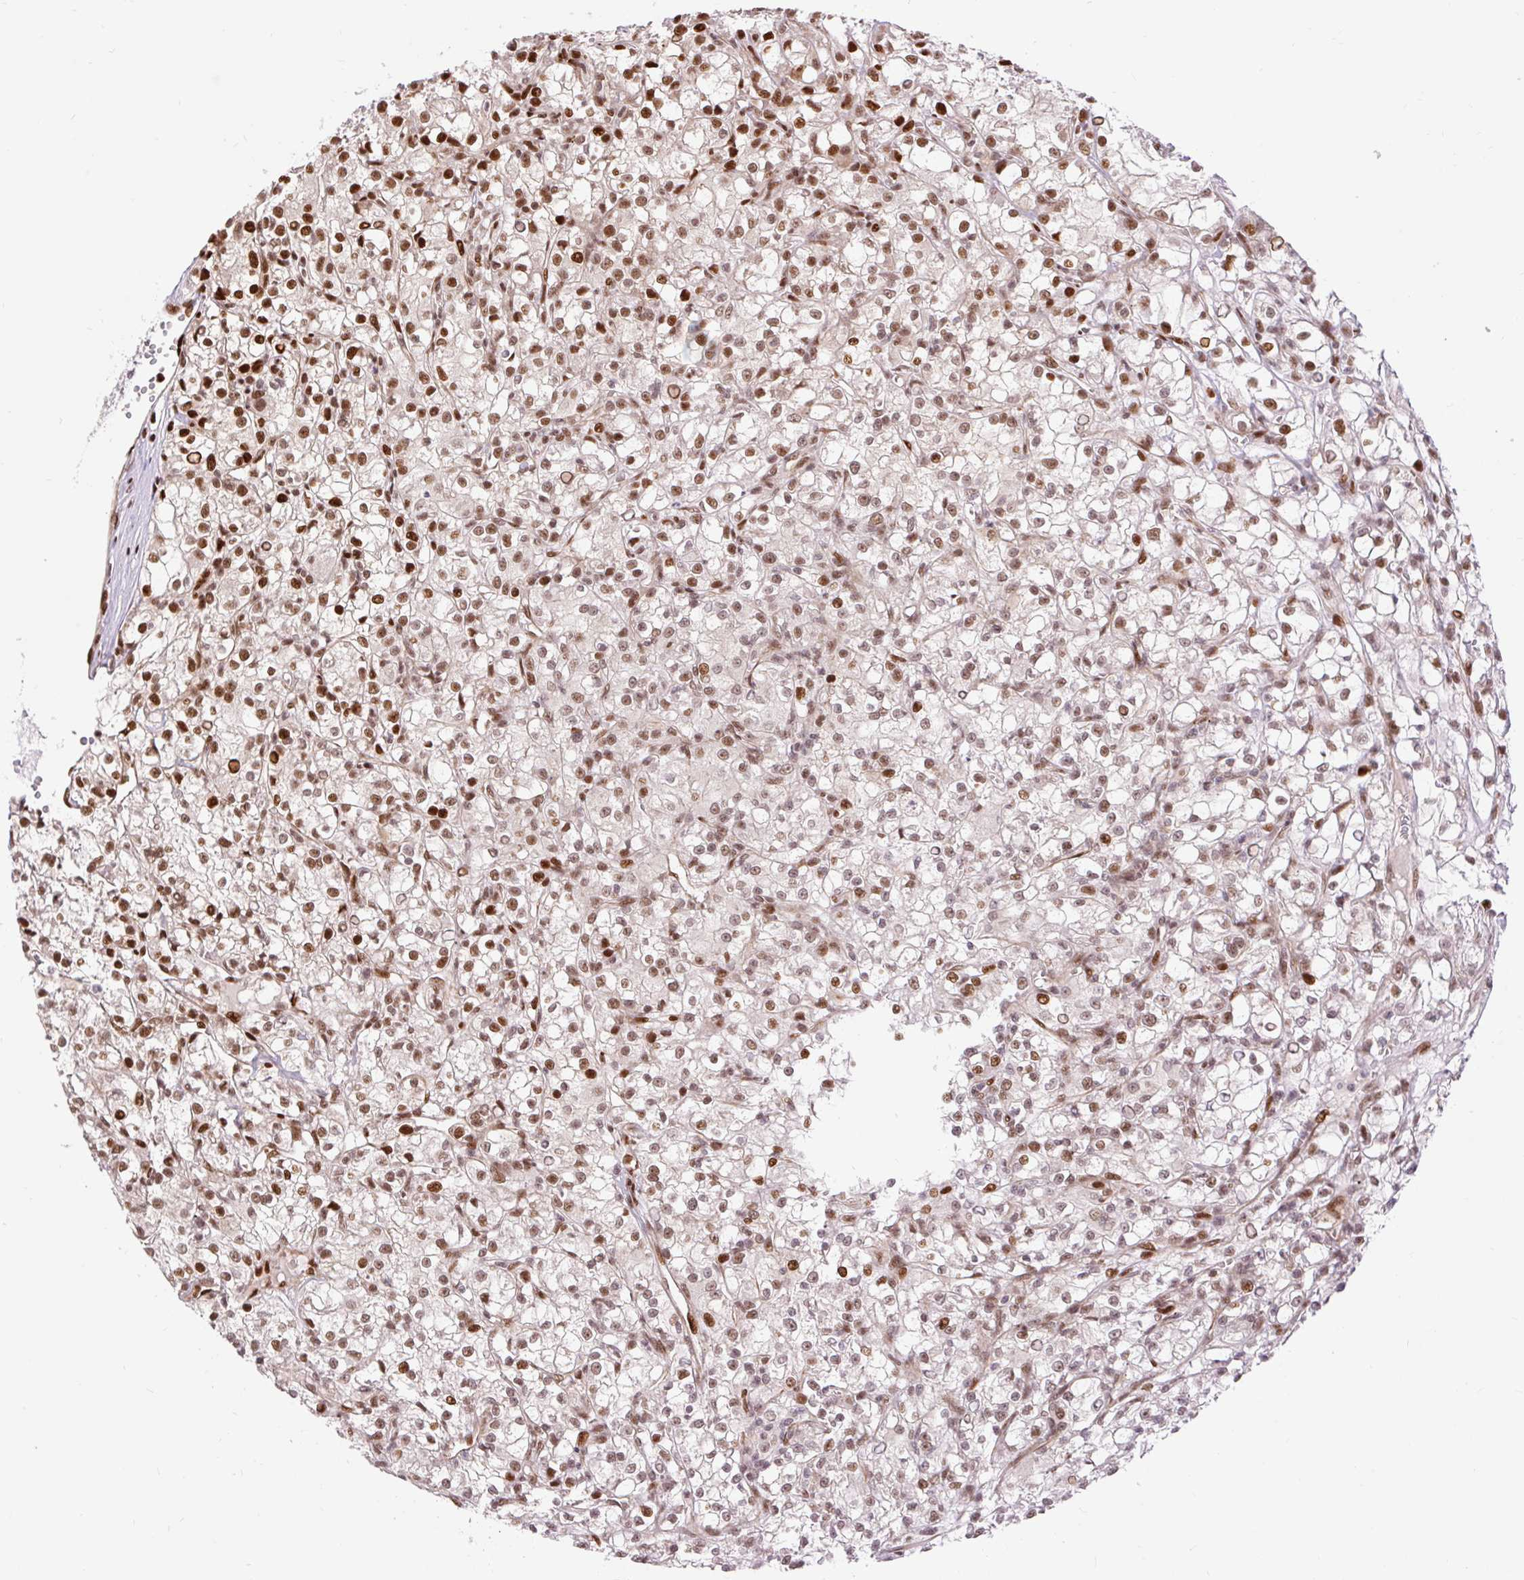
{"staining": {"intensity": "moderate", "quantity": ">75%", "location": "nuclear"}, "tissue": "renal cancer", "cell_type": "Tumor cells", "image_type": "cancer", "snomed": [{"axis": "morphology", "description": "Adenocarcinoma, NOS"}, {"axis": "topography", "description": "Kidney"}], "caption": "Tumor cells exhibit medium levels of moderate nuclear expression in approximately >75% of cells in human adenocarcinoma (renal).", "gene": "MECOM", "patient": {"sex": "female", "age": 59}}